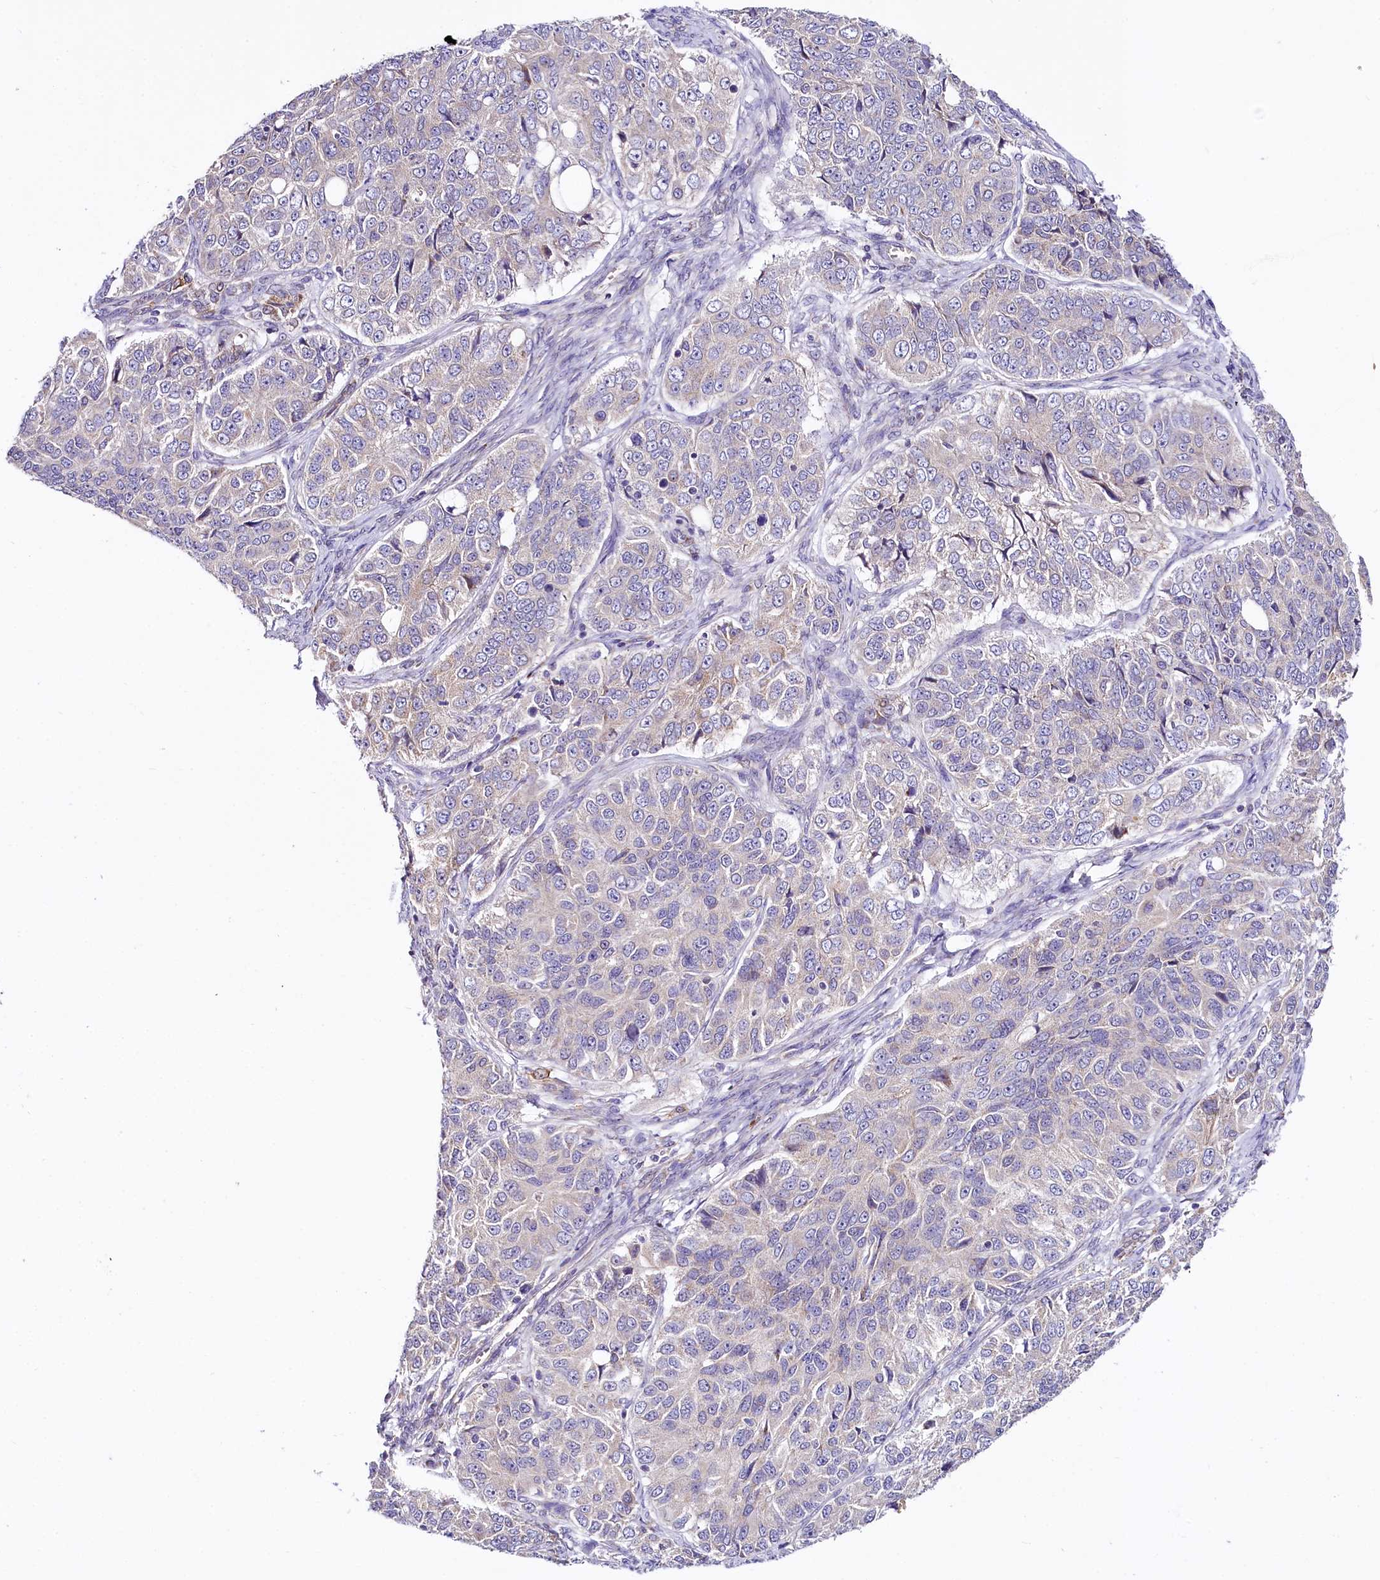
{"staining": {"intensity": "negative", "quantity": "none", "location": "none"}, "tissue": "ovarian cancer", "cell_type": "Tumor cells", "image_type": "cancer", "snomed": [{"axis": "morphology", "description": "Carcinoma, endometroid"}, {"axis": "topography", "description": "Ovary"}], "caption": "IHC of human ovarian endometroid carcinoma displays no staining in tumor cells.", "gene": "CEP295", "patient": {"sex": "female", "age": 51}}